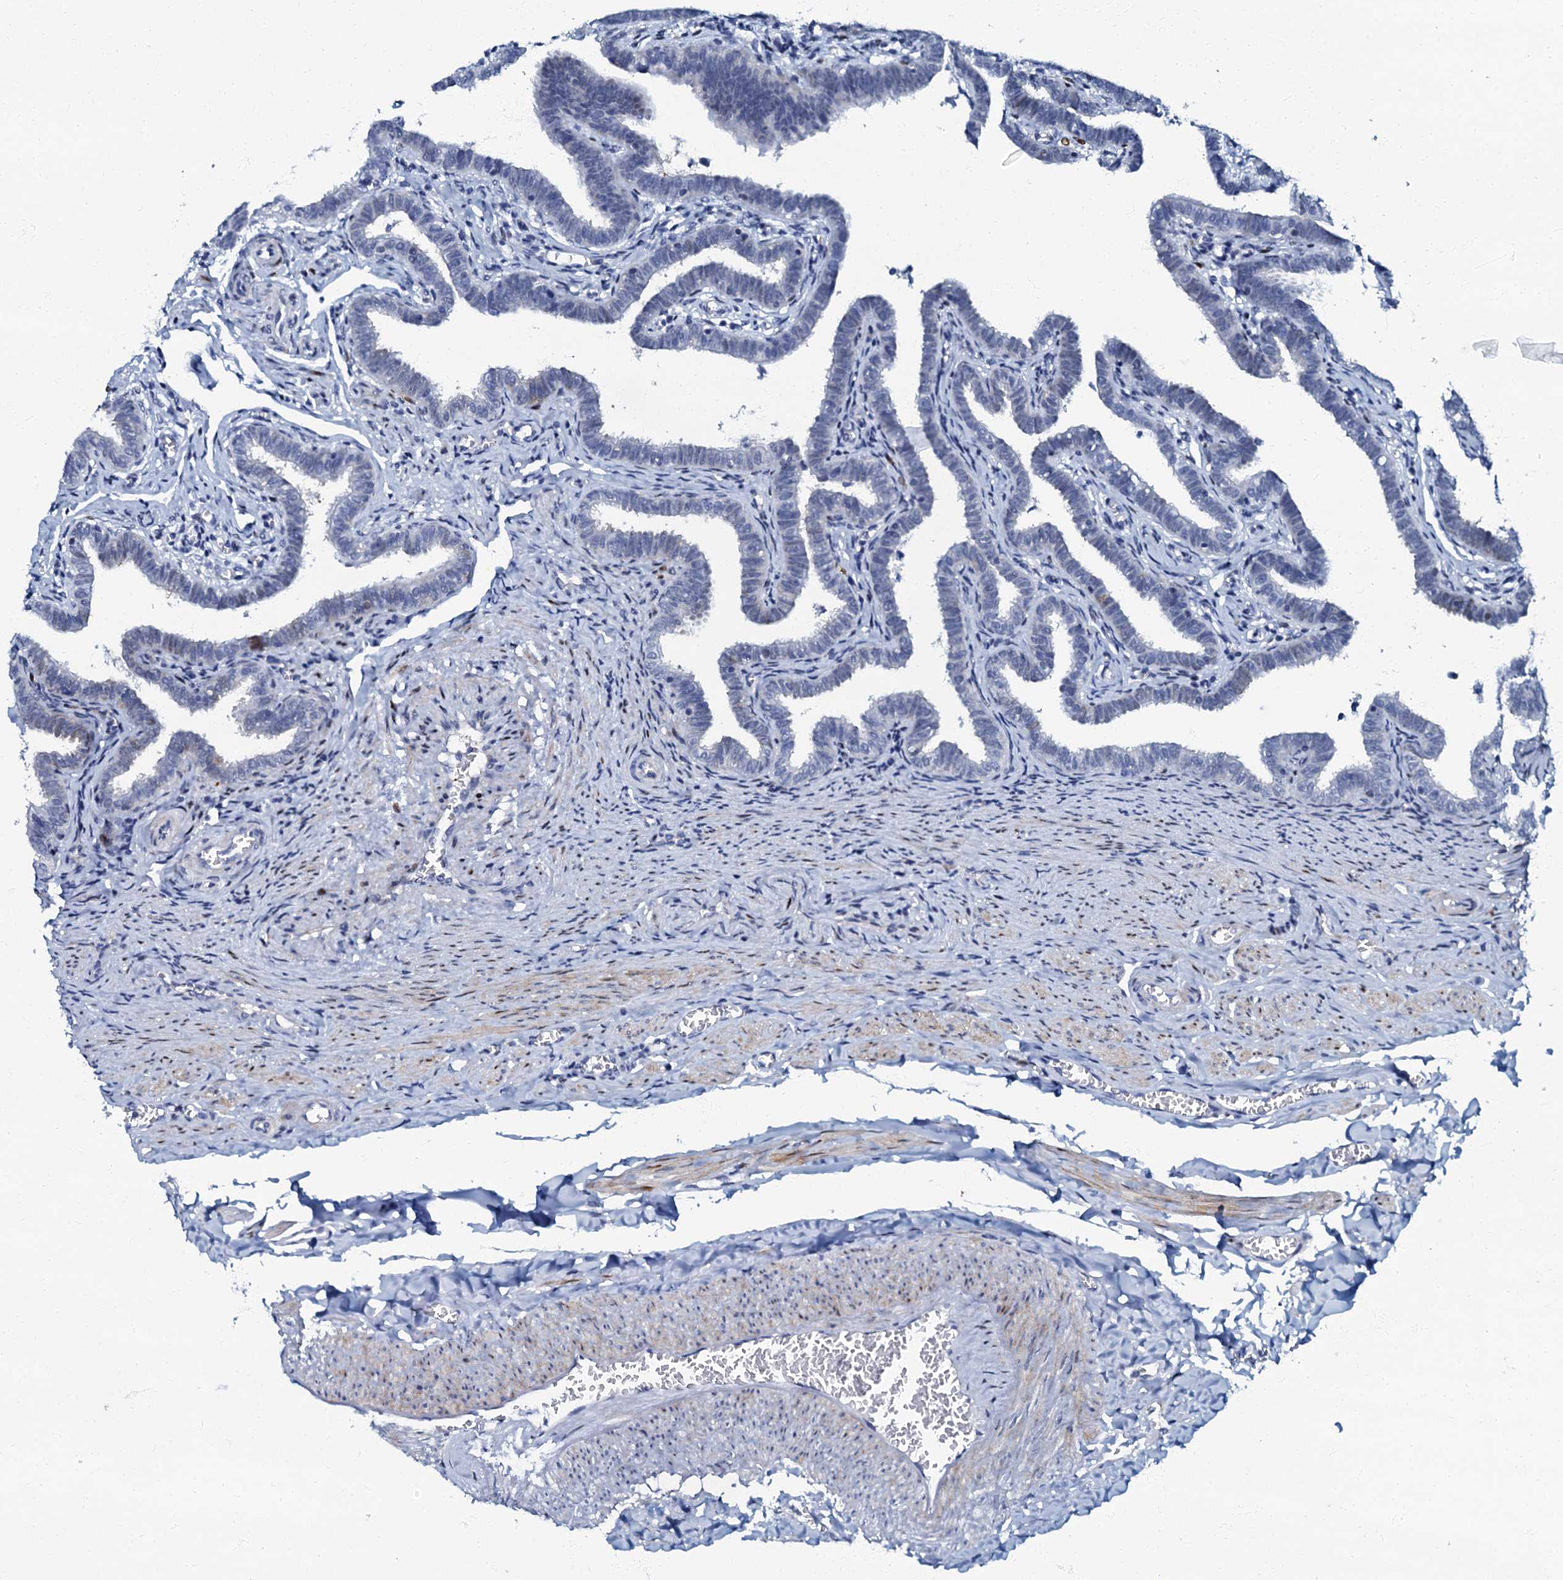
{"staining": {"intensity": "moderate", "quantity": "<25%", "location": "nuclear"}, "tissue": "fallopian tube", "cell_type": "Glandular cells", "image_type": "normal", "snomed": [{"axis": "morphology", "description": "Normal tissue, NOS"}, {"axis": "topography", "description": "Fallopian tube"}], "caption": "A low amount of moderate nuclear expression is appreciated in about <25% of glandular cells in benign fallopian tube.", "gene": "MFSD5", "patient": {"sex": "female", "age": 36}}